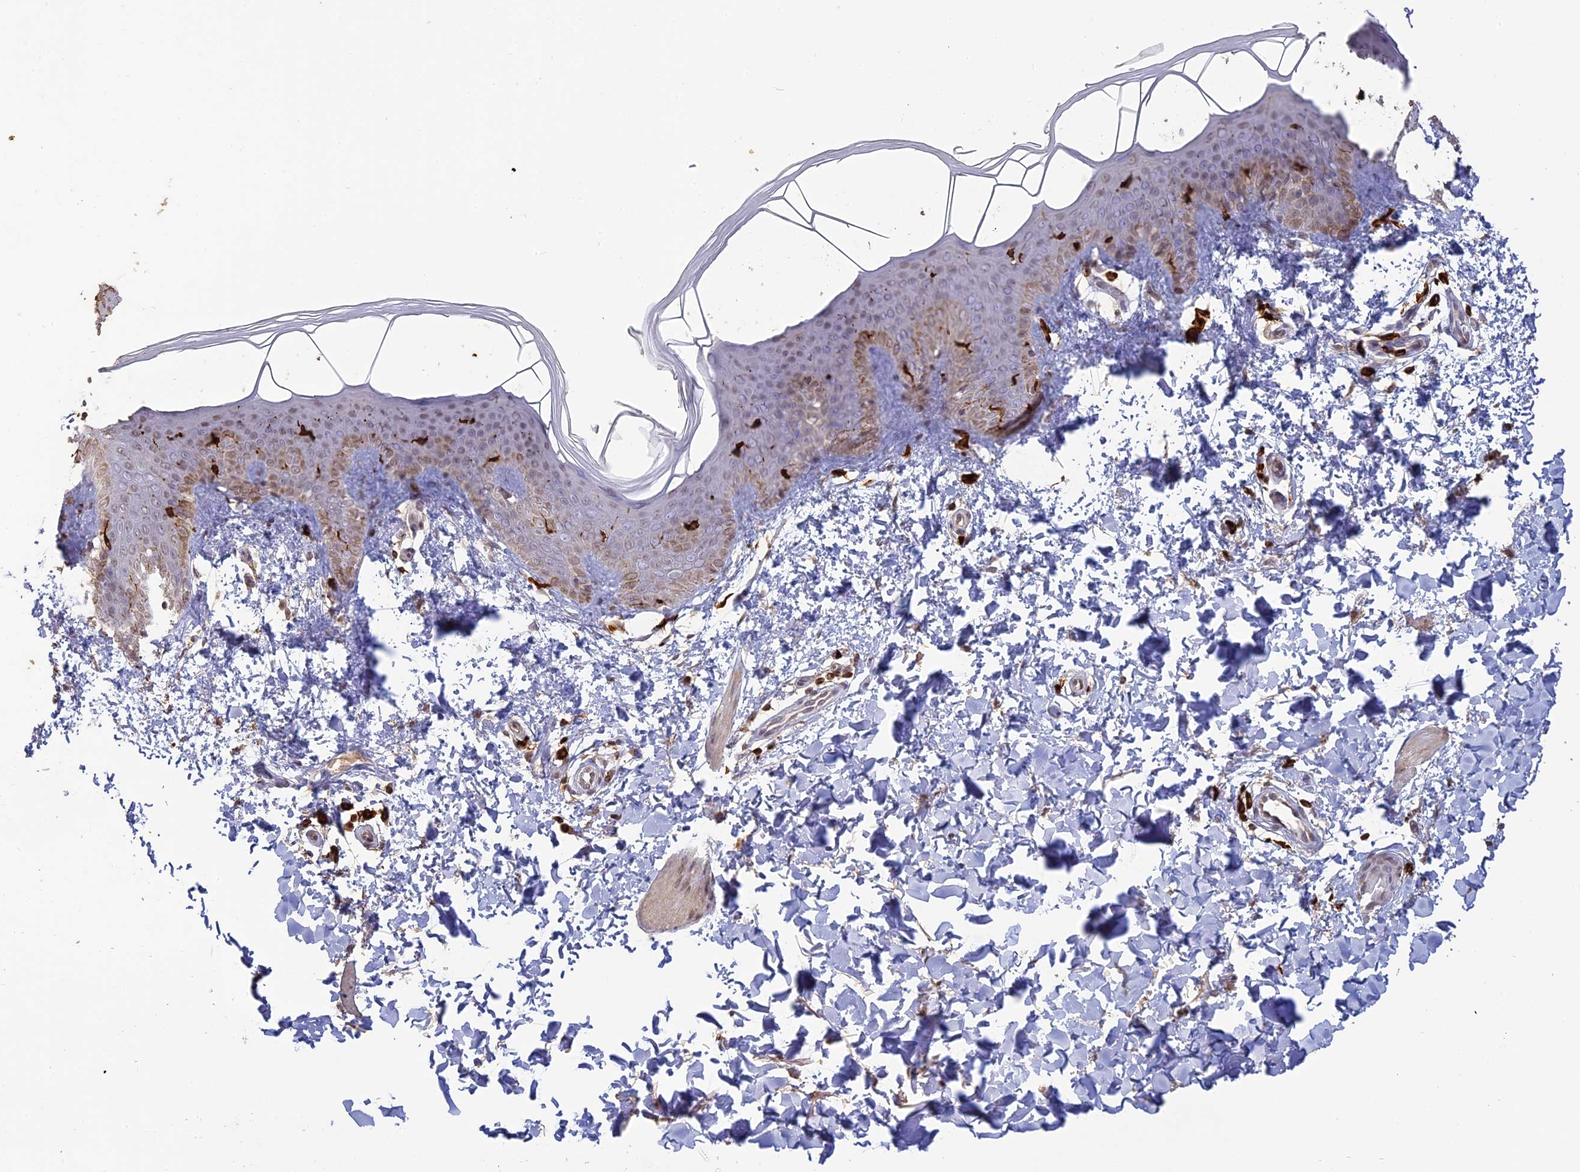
{"staining": {"intensity": "negative", "quantity": "none", "location": "none"}, "tissue": "skin", "cell_type": "Fibroblasts", "image_type": "normal", "snomed": [{"axis": "morphology", "description": "Normal tissue, NOS"}, {"axis": "topography", "description": "Skin"}], "caption": "IHC photomicrograph of benign skin: human skin stained with DAB (3,3'-diaminobenzidine) shows no significant protein expression in fibroblasts.", "gene": "APOBR", "patient": {"sex": "male", "age": 36}}